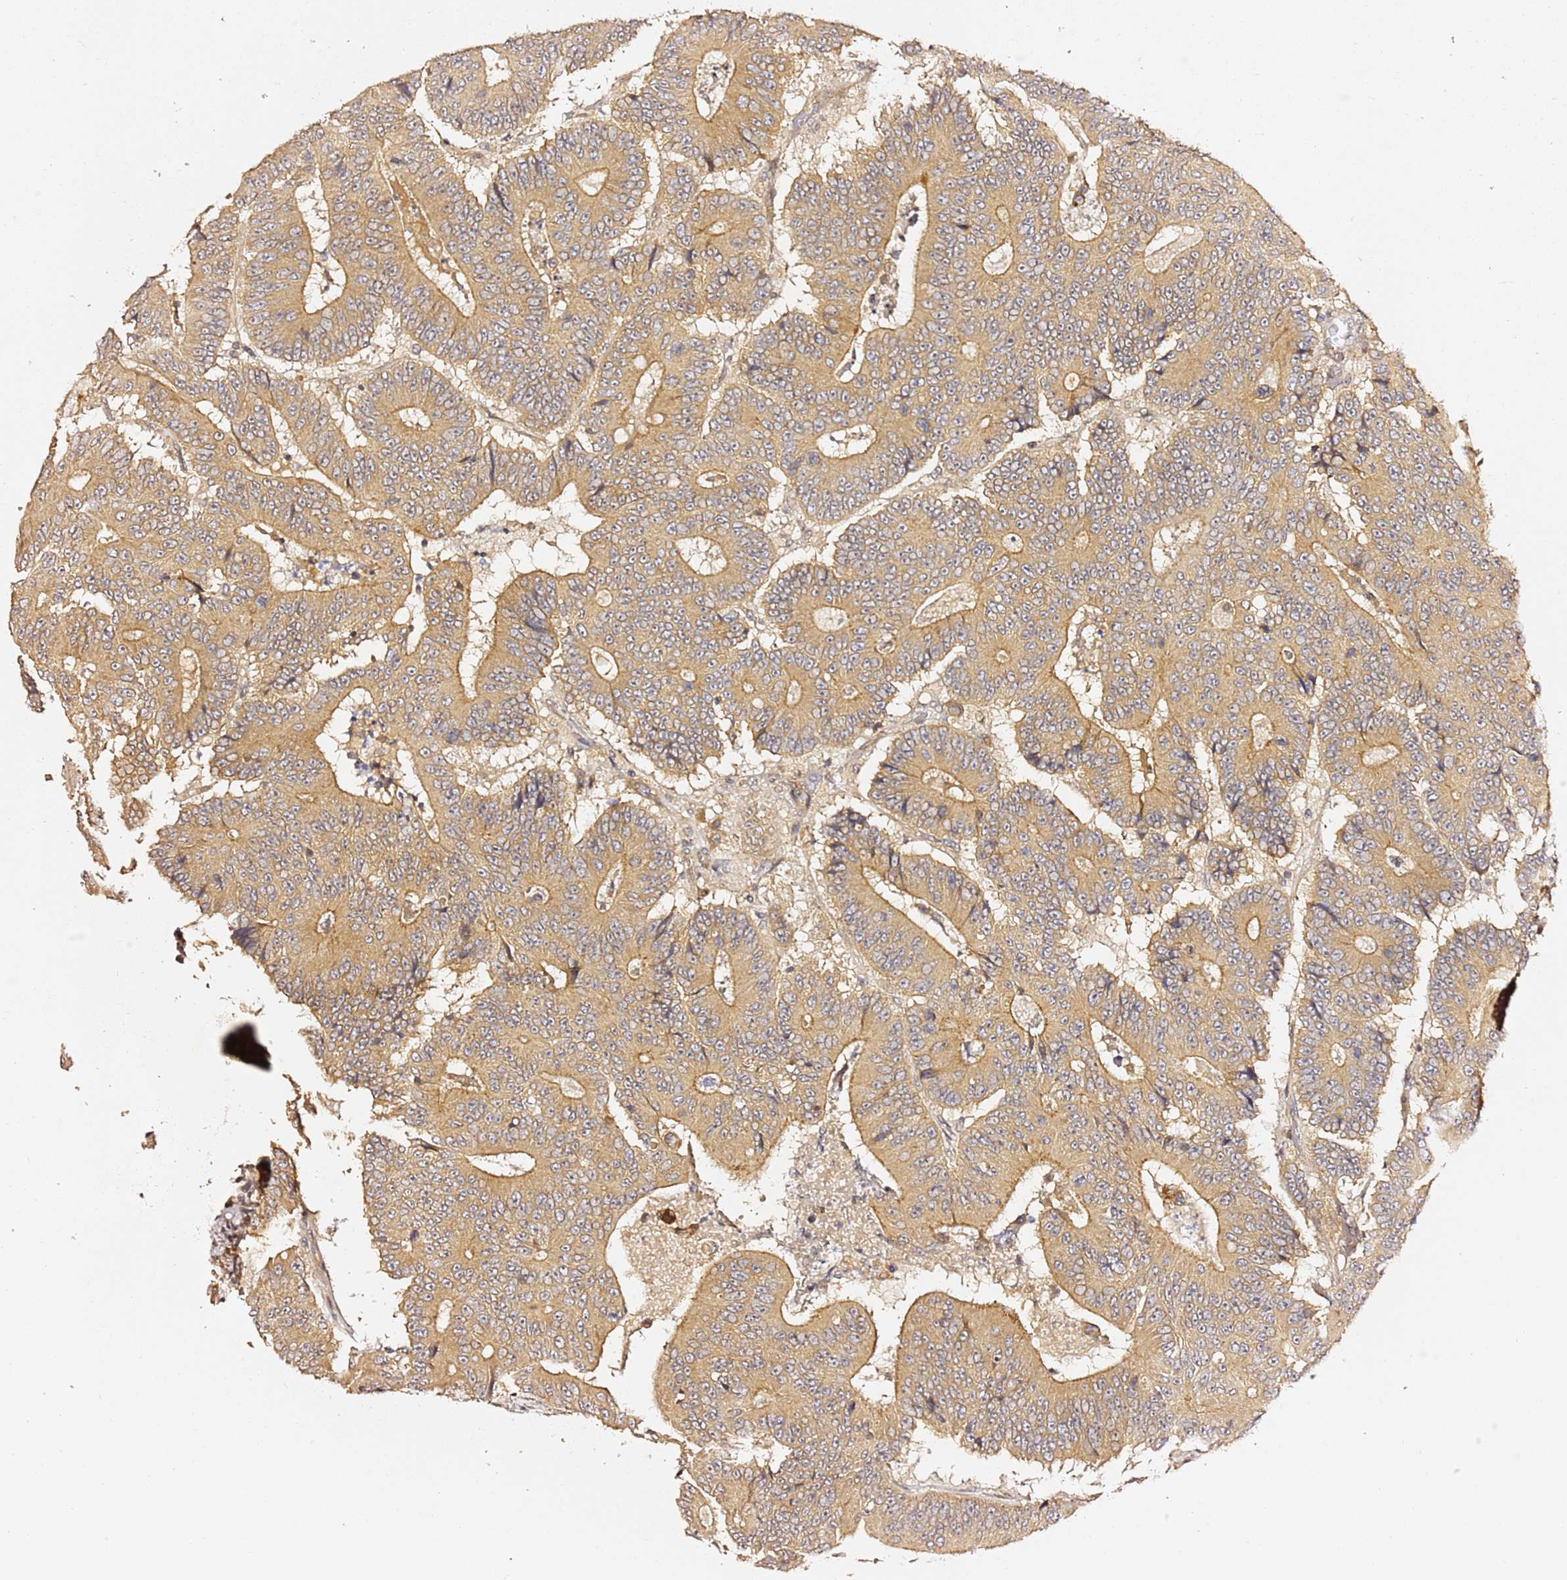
{"staining": {"intensity": "moderate", "quantity": ">75%", "location": "cytoplasmic/membranous"}, "tissue": "colorectal cancer", "cell_type": "Tumor cells", "image_type": "cancer", "snomed": [{"axis": "morphology", "description": "Adenocarcinoma, NOS"}, {"axis": "topography", "description": "Colon"}], "caption": "About >75% of tumor cells in human colorectal adenocarcinoma reveal moderate cytoplasmic/membranous protein positivity as visualized by brown immunohistochemical staining.", "gene": "OSBPL2", "patient": {"sex": "male", "age": 83}}